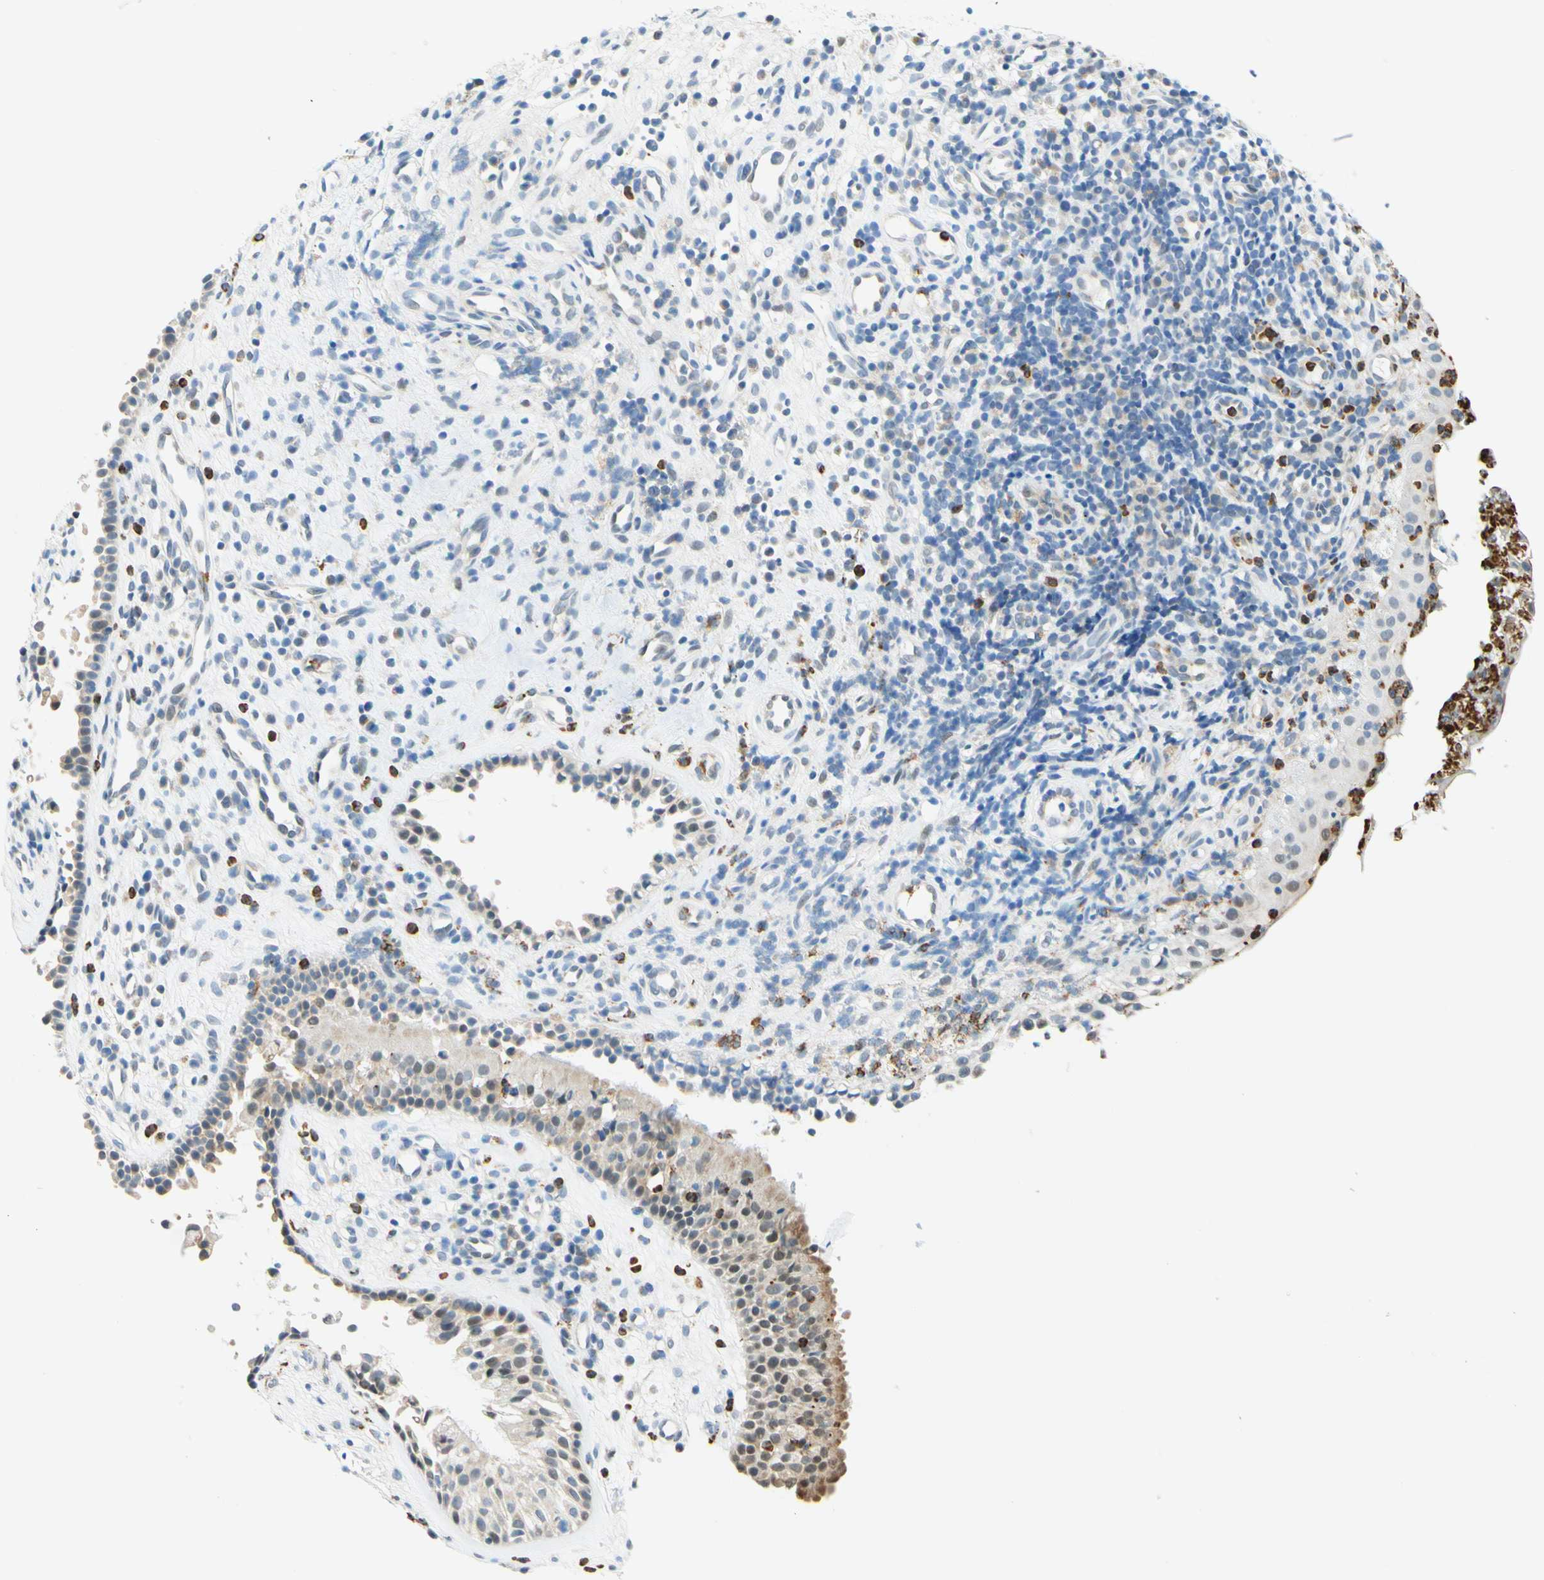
{"staining": {"intensity": "weak", "quantity": ">75%", "location": "cytoplasmic/membranous"}, "tissue": "nasopharynx", "cell_type": "Respiratory epithelial cells", "image_type": "normal", "snomed": [{"axis": "morphology", "description": "Normal tissue, NOS"}, {"axis": "topography", "description": "Nasopharynx"}], "caption": "DAB immunohistochemical staining of benign human nasopharynx reveals weak cytoplasmic/membranous protein positivity in approximately >75% of respiratory epithelial cells. (Brightfield microscopy of DAB IHC at high magnification).", "gene": "TREM2", "patient": {"sex": "female", "age": 51}}